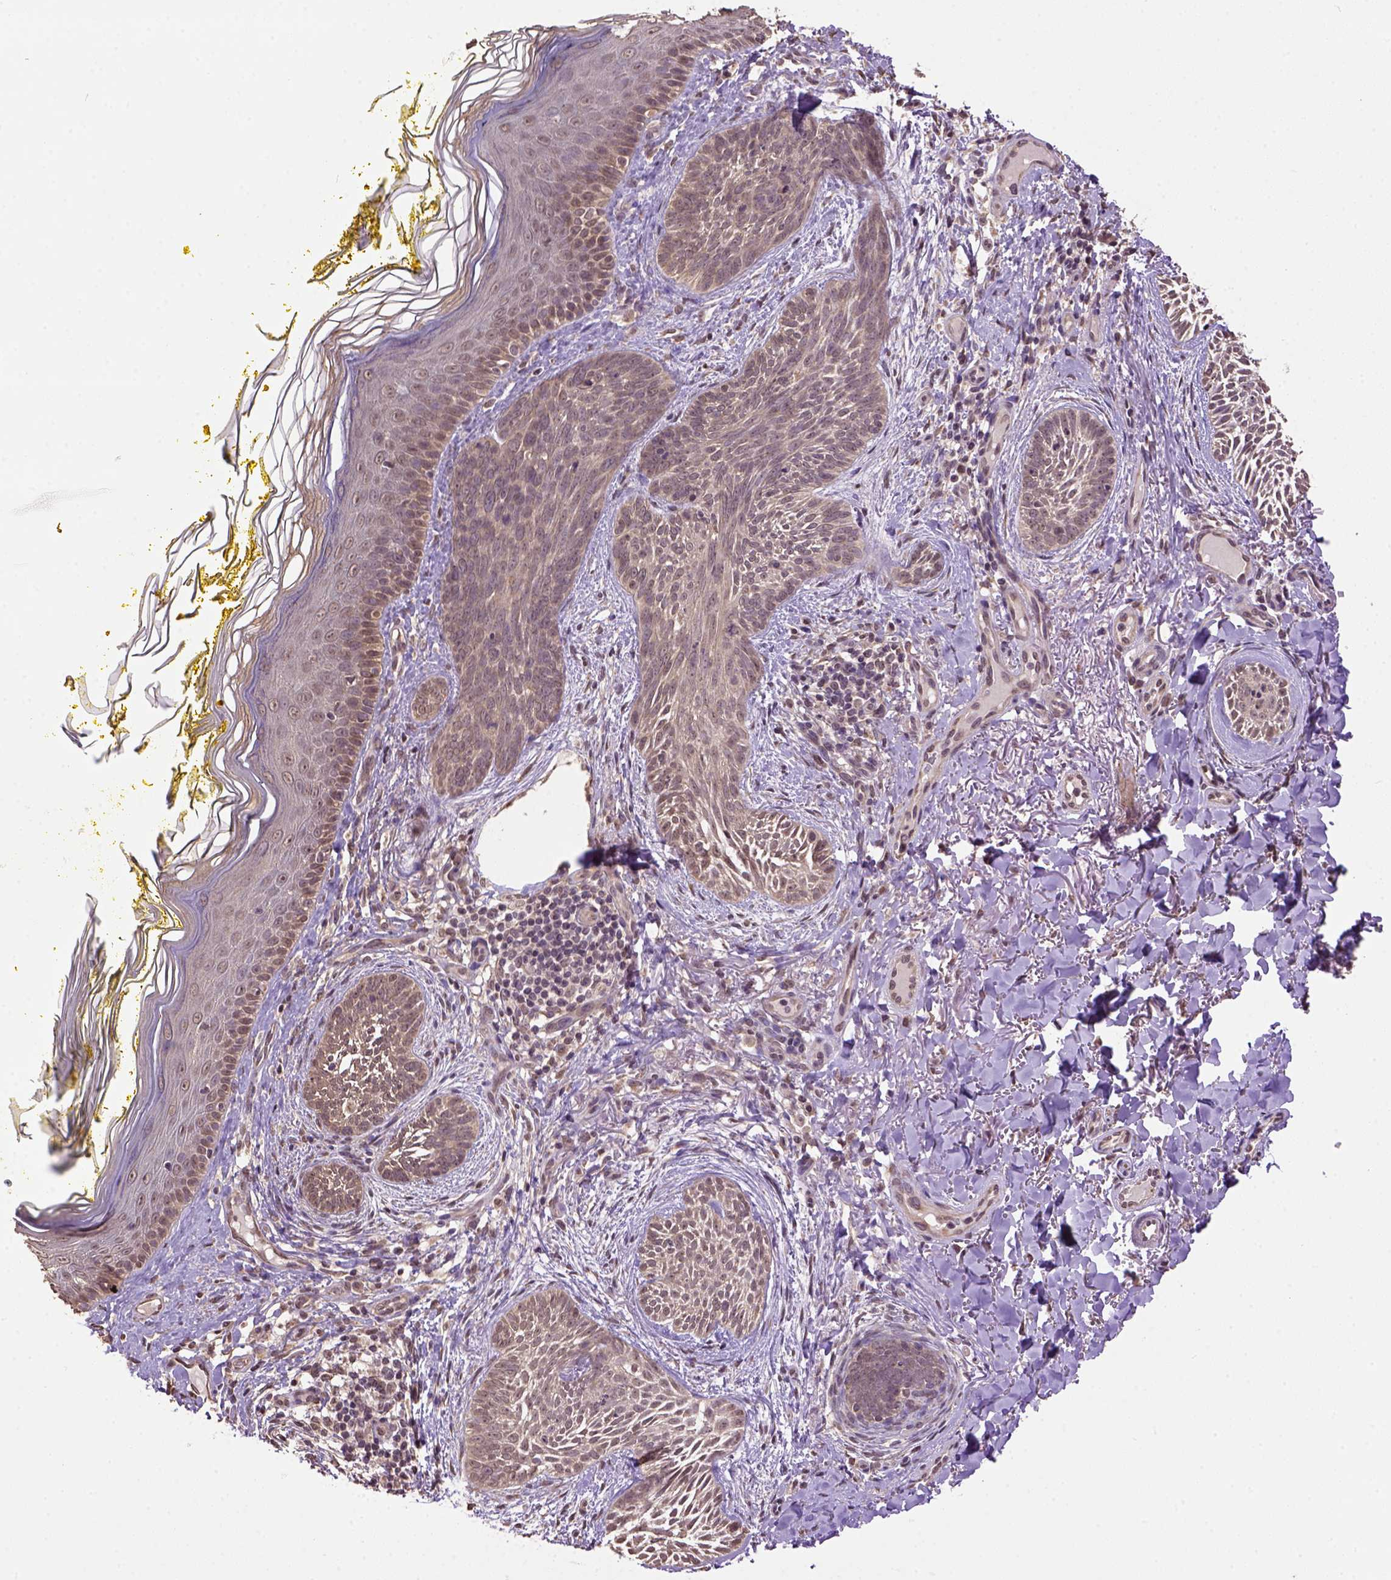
{"staining": {"intensity": "weak", "quantity": "25%-75%", "location": "cytoplasmic/membranous"}, "tissue": "skin cancer", "cell_type": "Tumor cells", "image_type": "cancer", "snomed": [{"axis": "morphology", "description": "Basal cell carcinoma"}, {"axis": "topography", "description": "Skin"}], "caption": "Skin cancer (basal cell carcinoma) was stained to show a protein in brown. There is low levels of weak cytoplasmic/membranous positivity in about 25%-75% of tumor cells. The staining was performed using DAB (3,3'-diaminobenzidine) to visualize the protein expression in brown, while the nuclei were stained in blue with hematoxylin (Magnification: 20x).", "gene": "WDR17", "patient": {"sex": "female", "age": 68}}